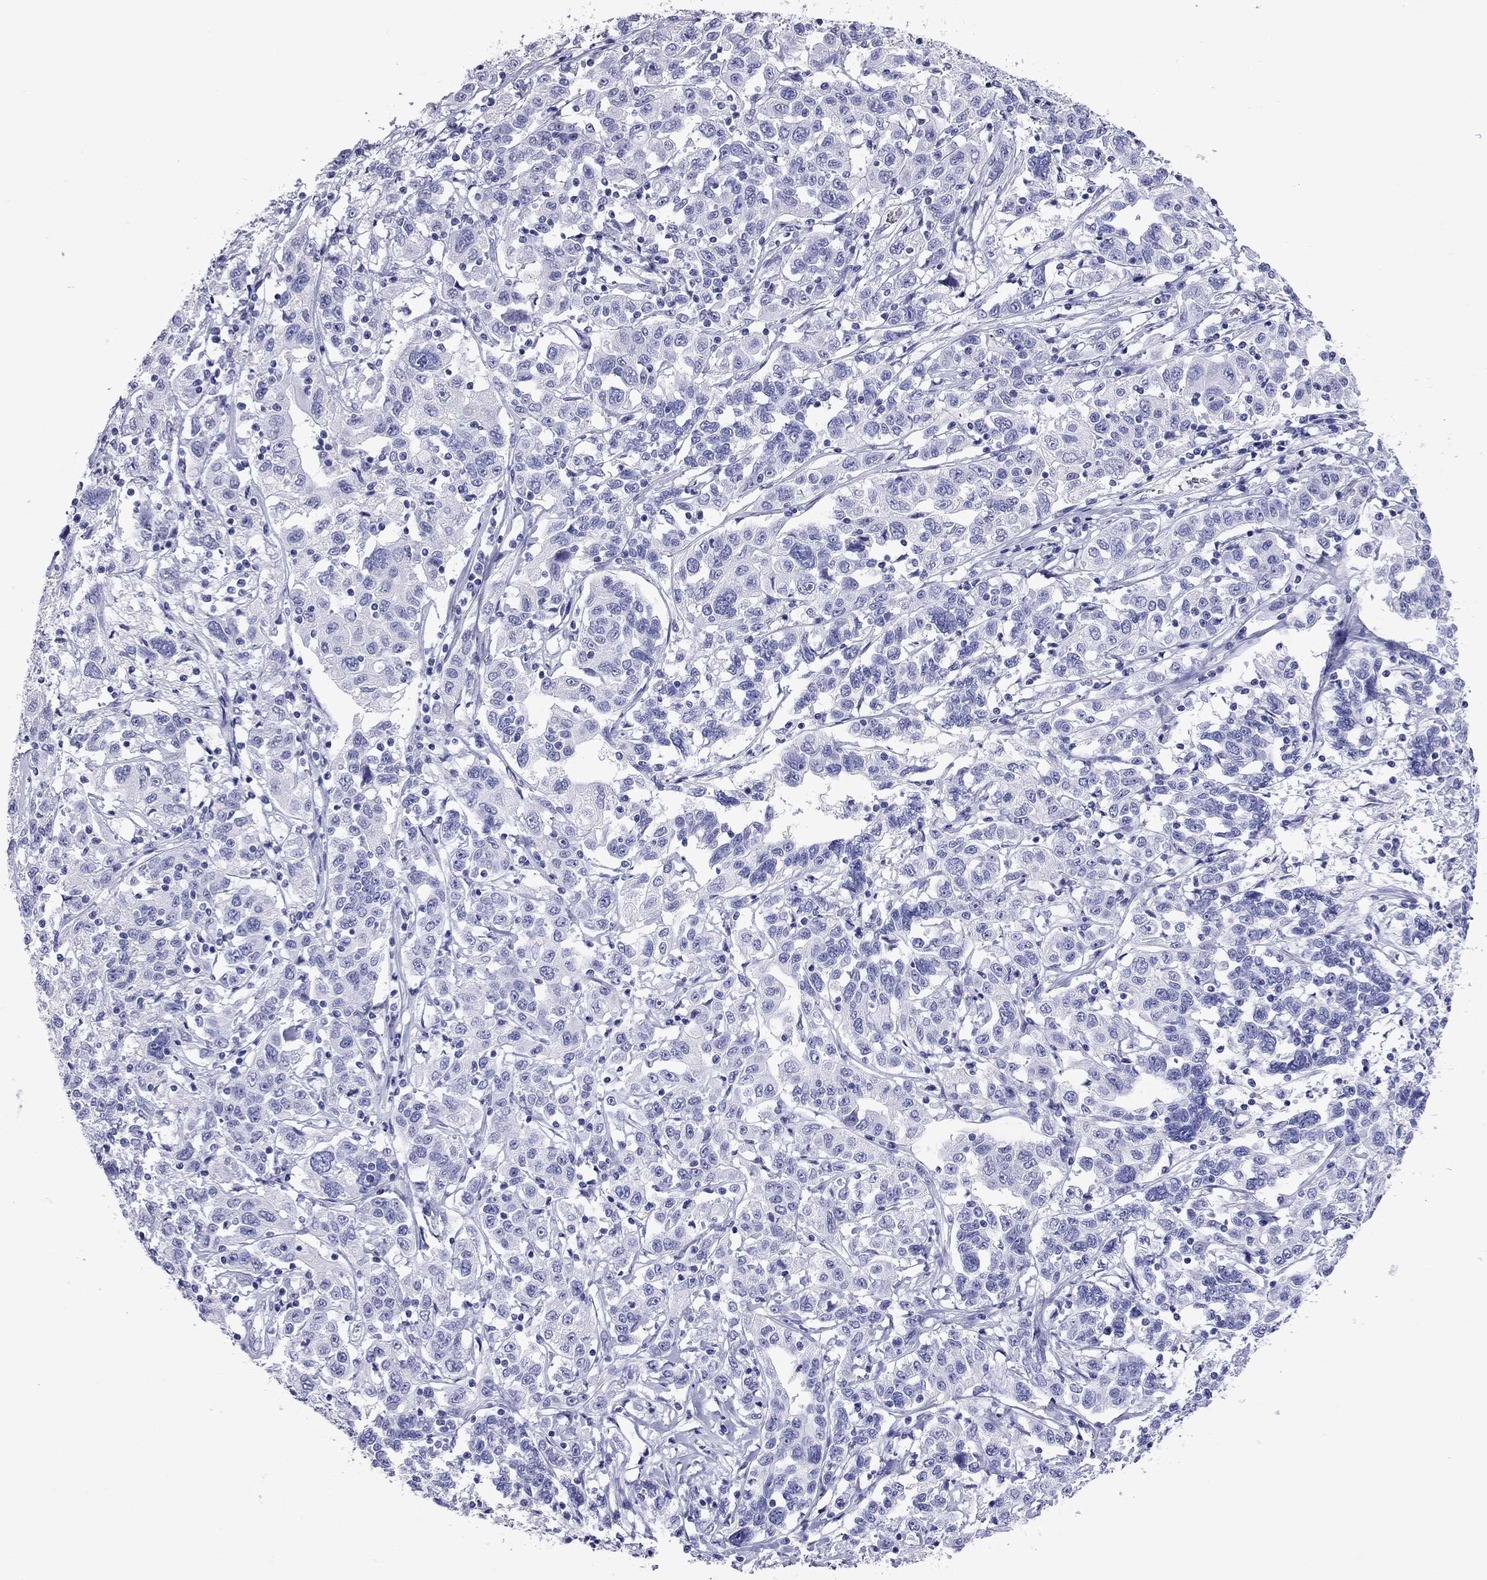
{"staining": {"intensity": "negative", "quantity": "none", "location": "none"}, "tissue": "liver cancer", "cell_type": "Tumor cells", "image_type": "cancer", "snomed": [{"axis": "morphology", "description": "Adenocarcinoma, NOS"}, {"axis": "morphology", "description": "Cholangiocarcinoma"}, {"axis": "topography", "description": "Liver"}], "caption": "Protein analysis of liver cancer exhibits no significant staining in tumor cells.", "gene": "KIAA2012", "patient": {"sex": "male", "age": 64}}